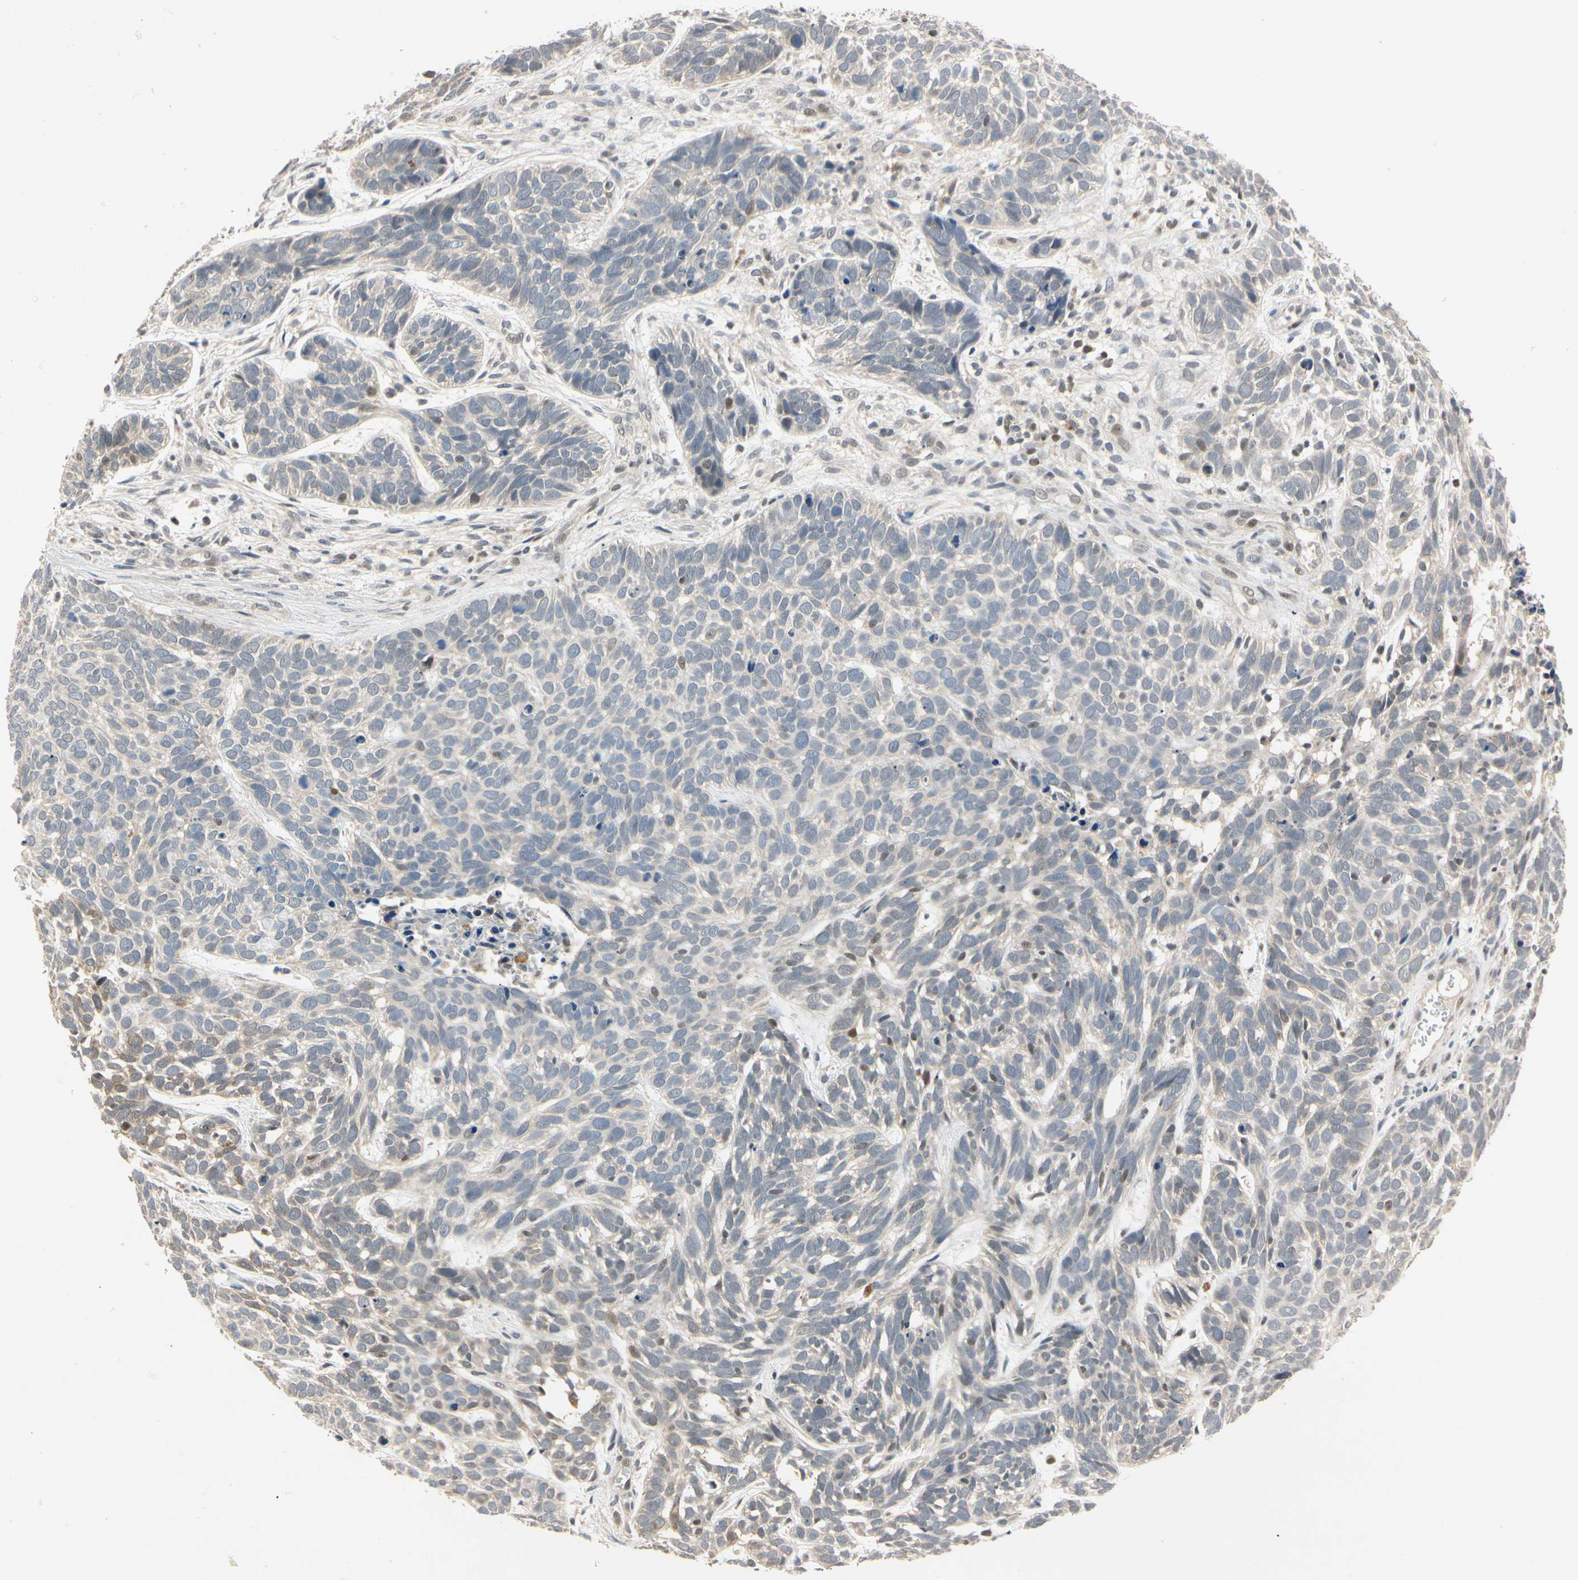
{"staining": {"intensity": "weak", "quantity": ">75%", "location": "cytoplasmic/membranous"}, "tissue": "skin cancer", "cell_type": "Tumor cells", "image_type": "cancer", "snomed": [{"axis": "morphology", "description": "Basal cell carcinoma"}, {"axis": "topography", "description": "Skin"}], "caption": "The immunohistochemical stain shows weak cytoplasmic/membranous expression in tumor cells of basal cell carcinoma (skin) tissue. The protein of interest is stained brown, and the nuclei are stained in blue (DAB (3,3'-diaminobenzidine) IHC with brightfield microscopy, high magnification).", "gene": "RIOX2", "patient": {"sex": "male", "age": 87}}